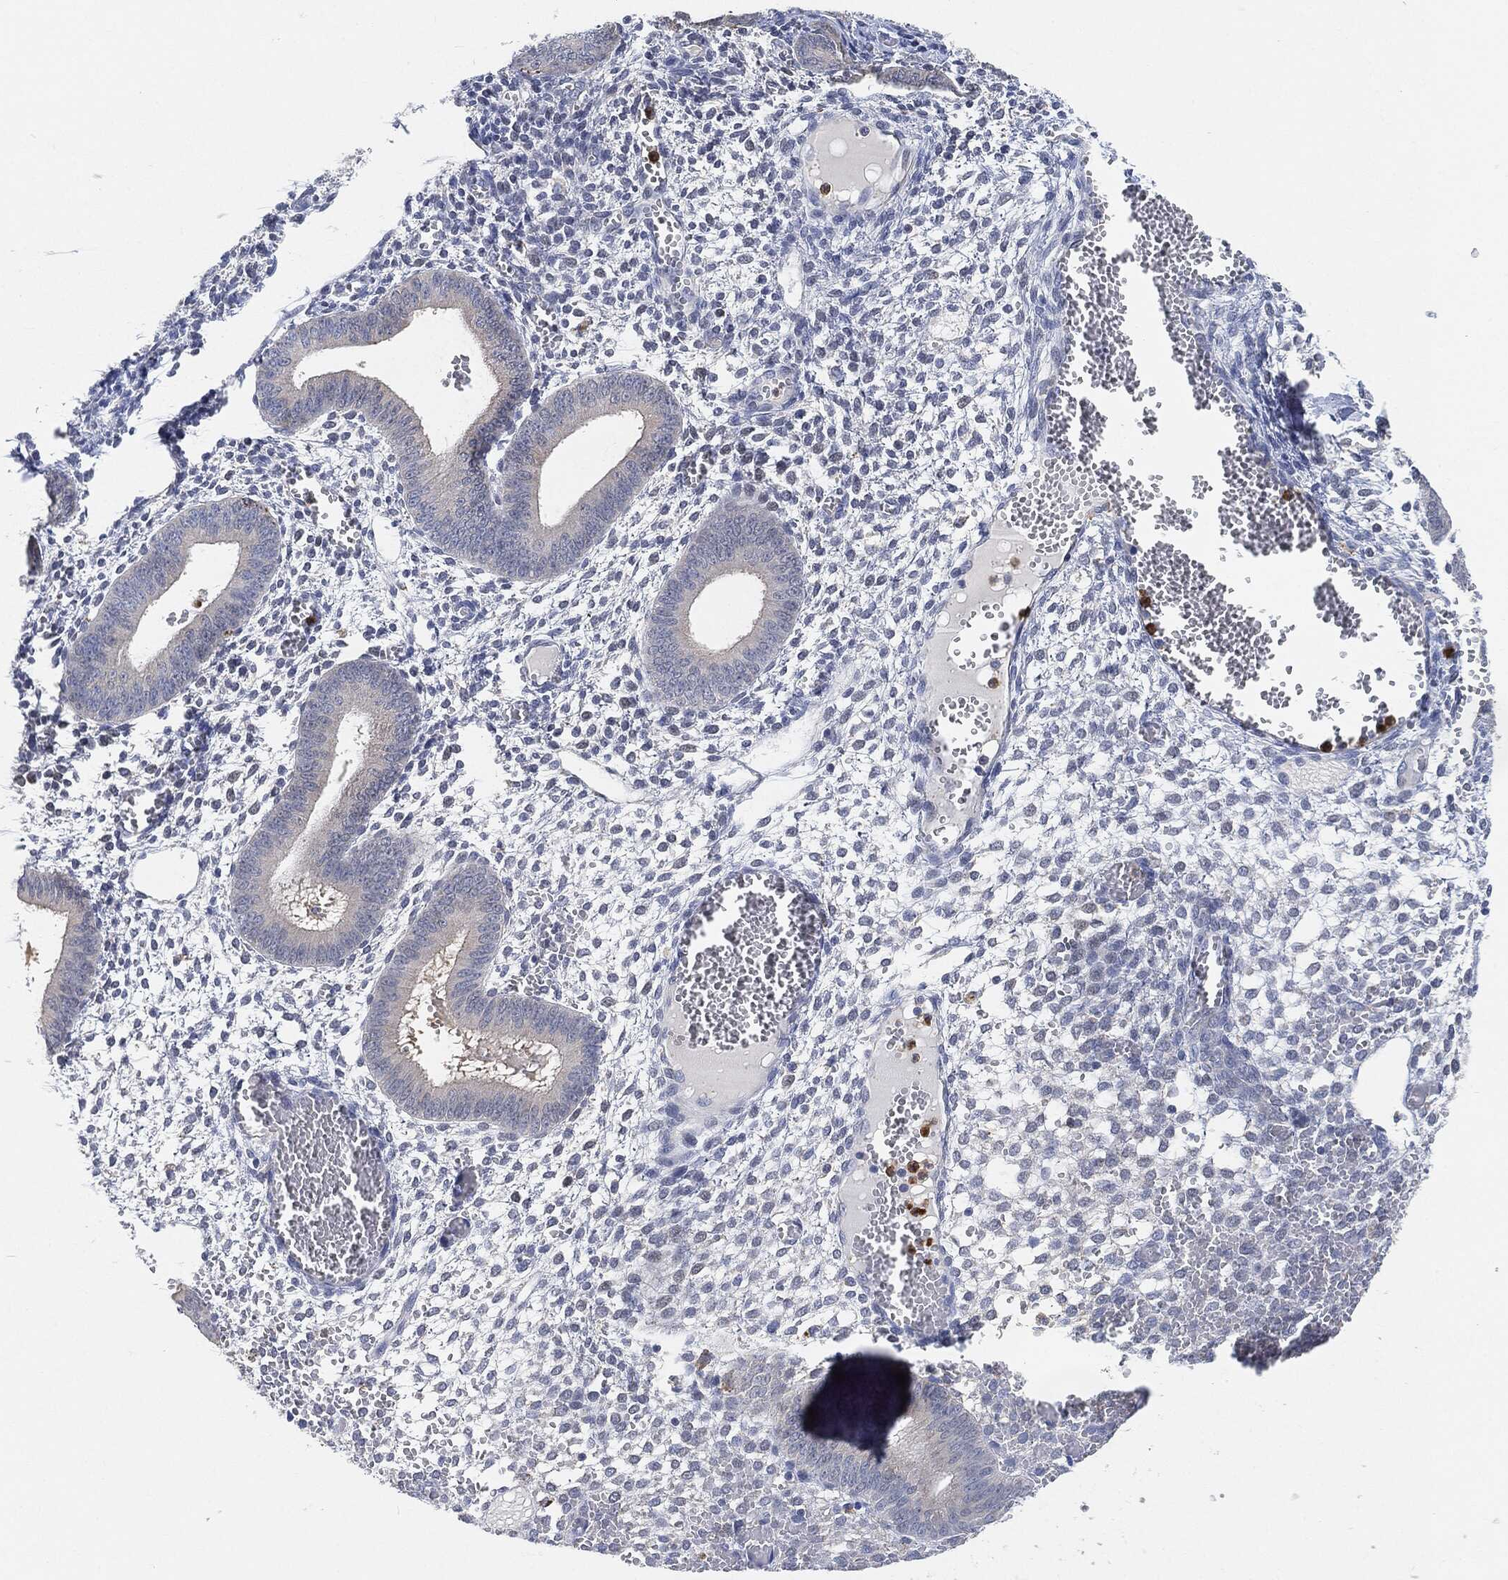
{"staining": {"intensity": "negative", "quantity": "none", "location": "none"}, "tissue": "endometrium", "cell_type": "Cells in endometrial stroma", "image_type": "normal", "snomed": [{"axis": "morphology", "description": "Normal tissue, NOS"}, {"axis": "topography", "description": "Endometrium"}], "caption": "This is an IHC image of unremarkable endometrium. There is no staining in cells in endometrial stroma.", "gene": "VSIG4", "patient": {"sex": "female", "age": 42}}